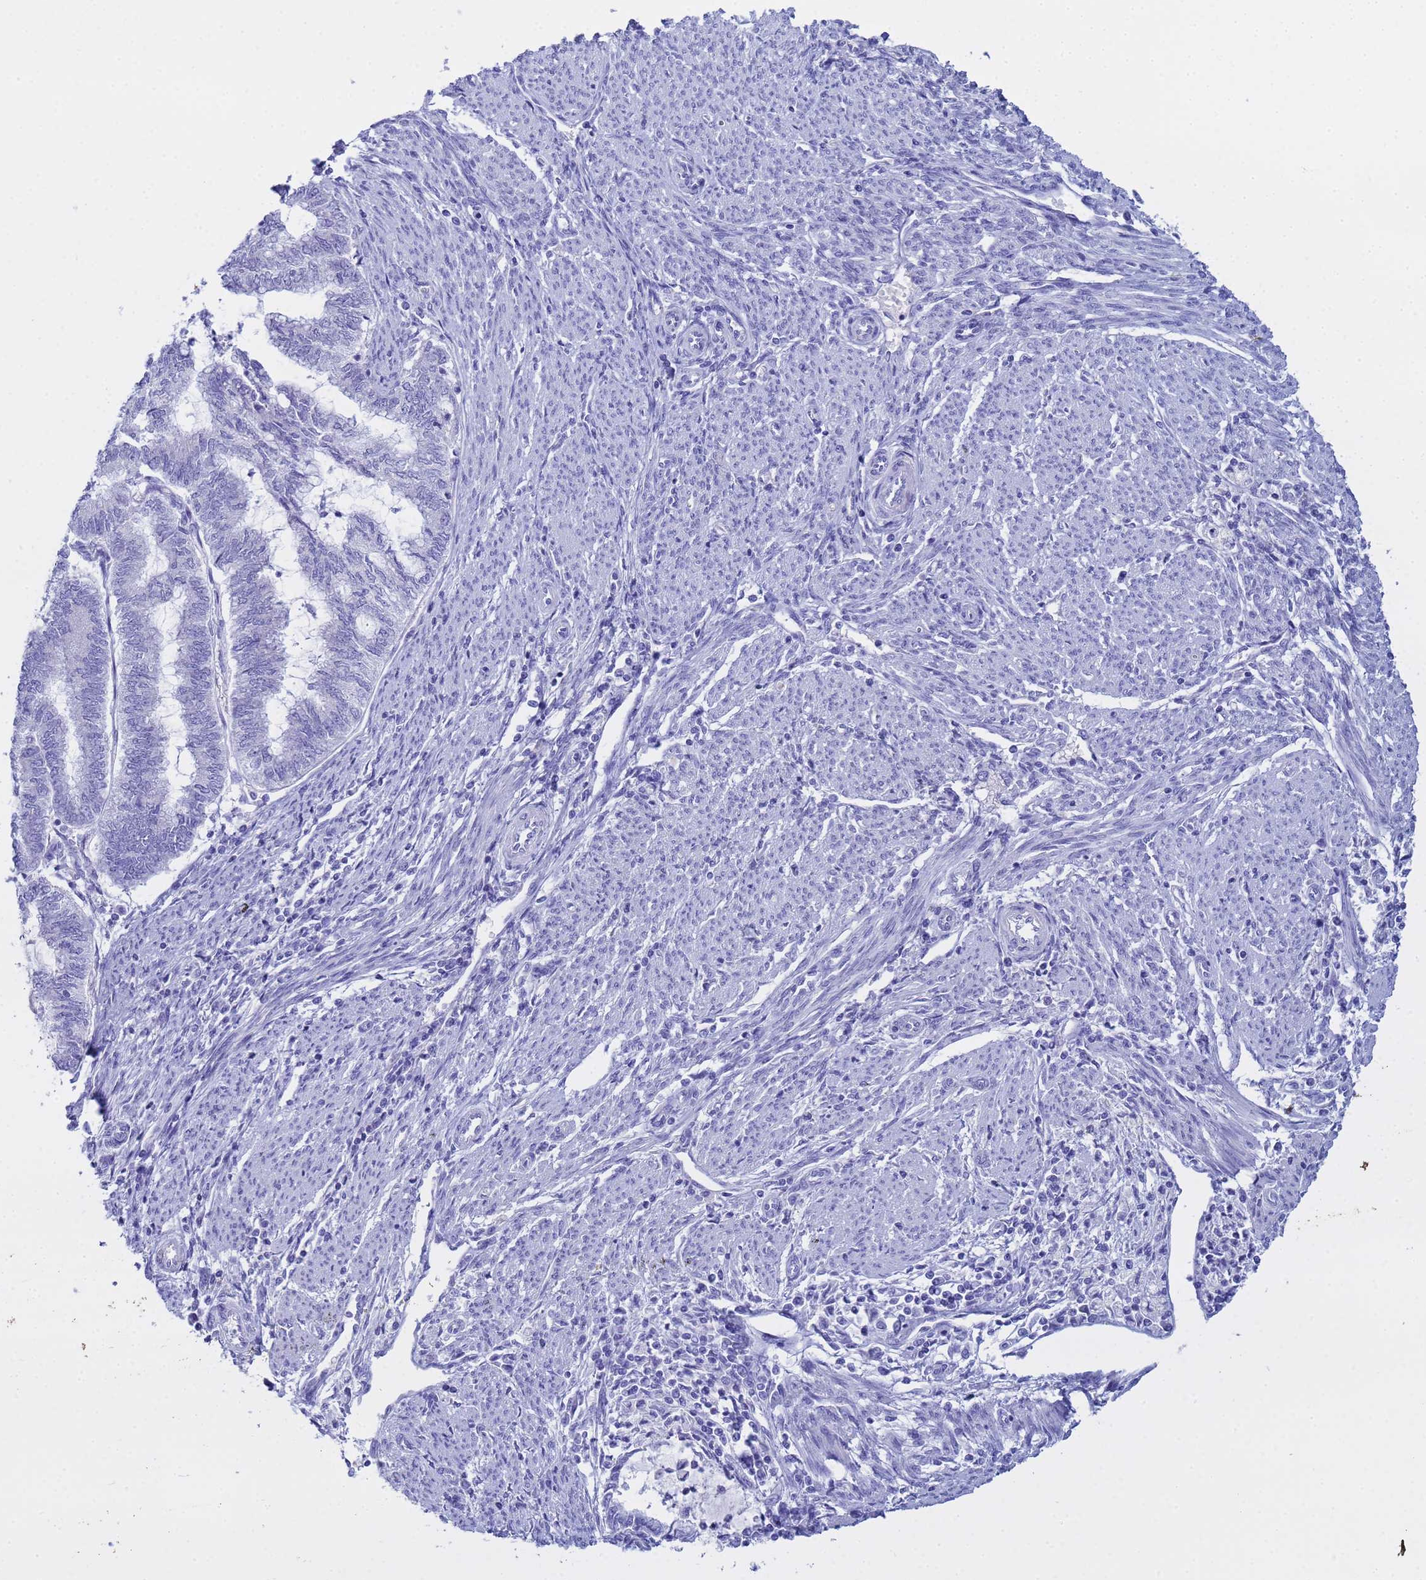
{"staining": {"intensity": "negative", "quantity": "none", "location": "none"}, "tissue": "endometrial cancer", "cell_type": "Tumor cells", "image_type": "cancer", "snomed": [{"axis": "morphology", "description": "Adenocarcinoma, NOS"}, {"axis": "topography", "description": "Endometrium"}], "caption": "This is a photomicrograph of IHC staining of endometrial cancer (adenocarcinoma), which shows no positivity in tumor cells.", "gene": "AQP12A", "patient": {"sex": "female", "age": 79}}